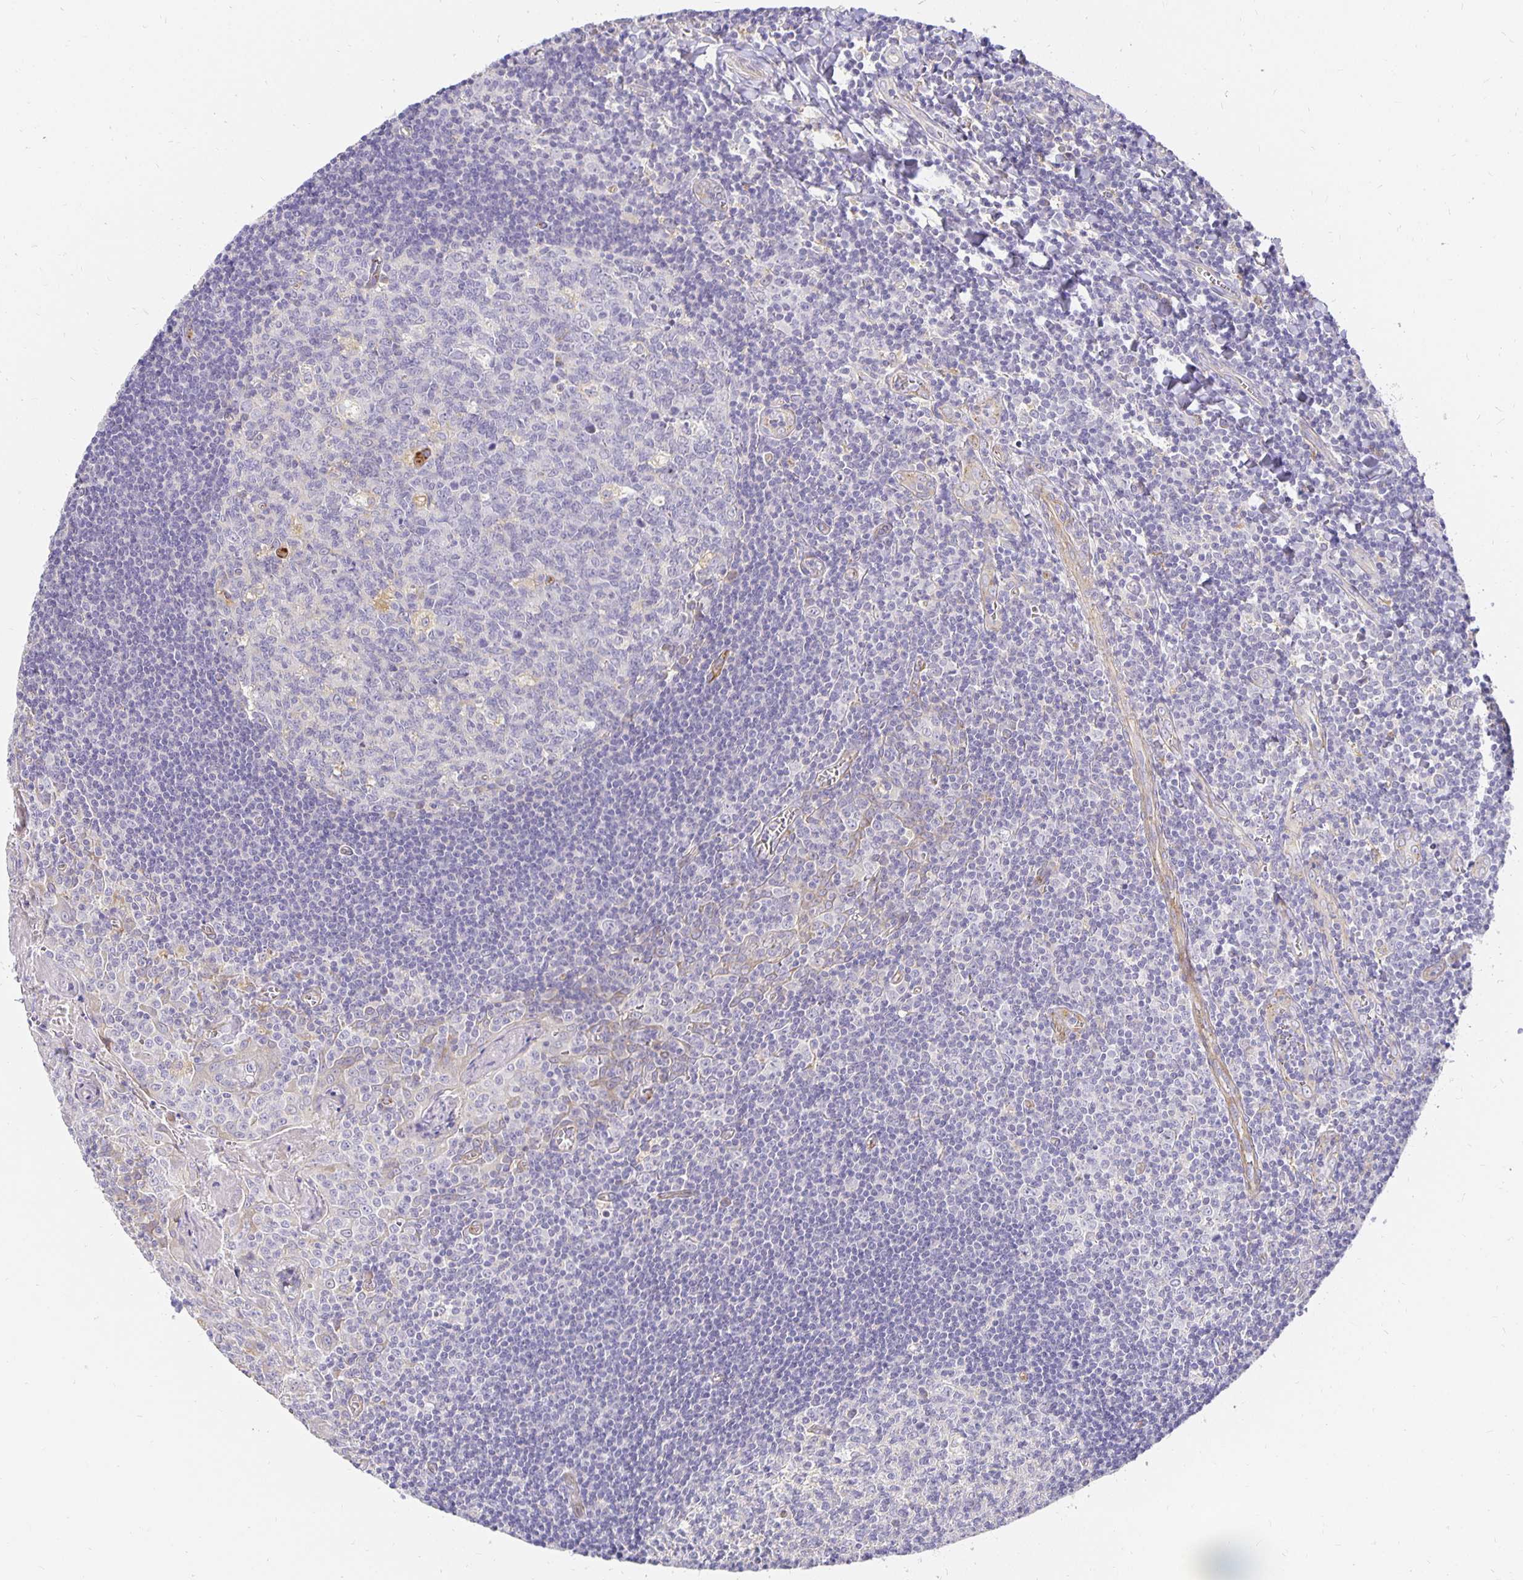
{"staining": {"intensity": "negative", "quantity": "none", "location": "none"}, "tissue": "tonsil", "cell_type": "Germinal center cells", "image_type": "normal", "snomed": [{"axis": "morphology", "description": "Normal tissue, NOS"}, {"axis": "morphology", "description": "Inflammation, NOS"}, {"axis": "topography", "description": "Tonsil"}], "caption": "Immunohistochemistry of normal tonsil reveals no positivity in germinal center cells.", "gene": "PLOD1", "patient": {"sex": "female", "age": 31}}